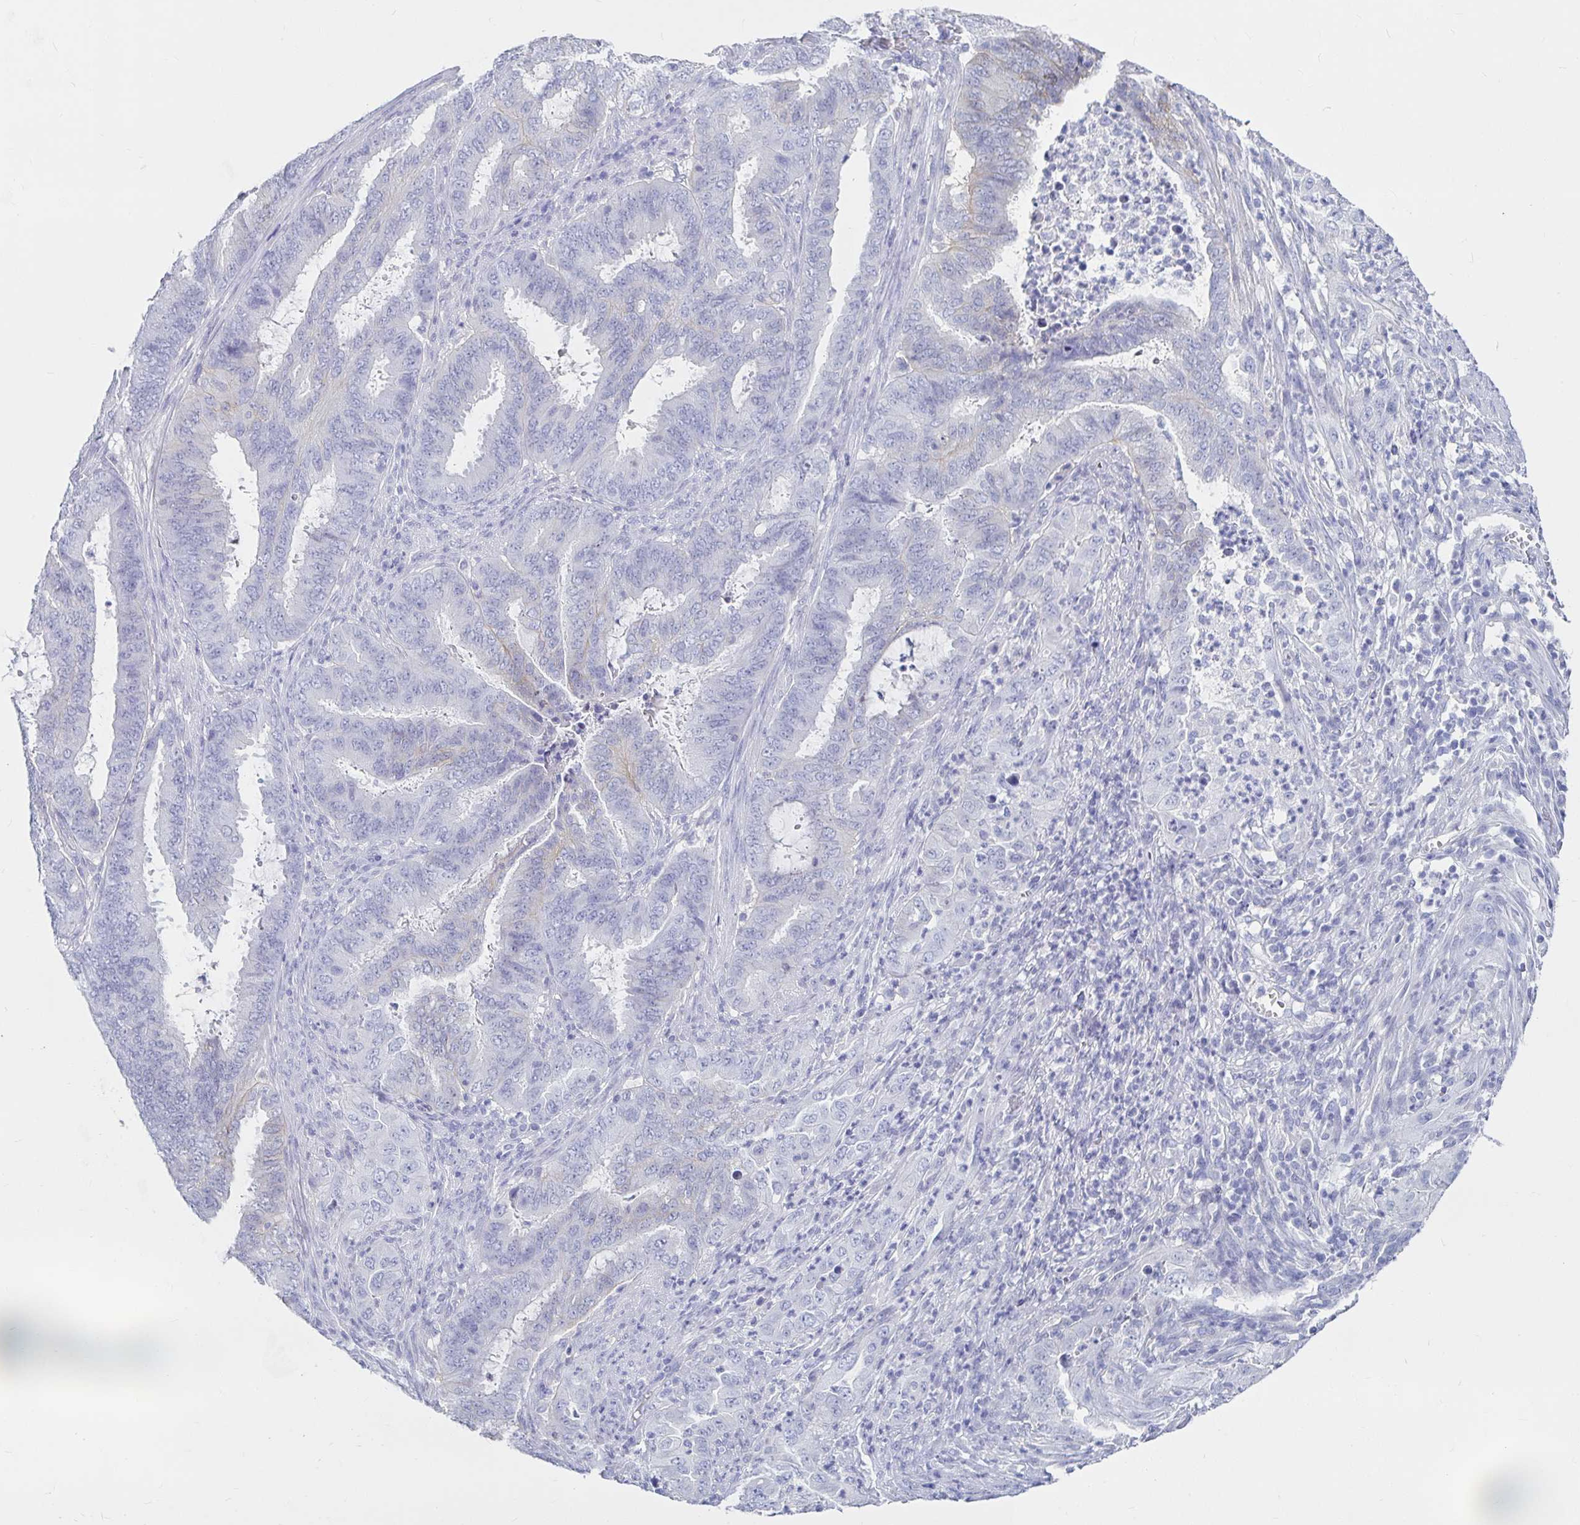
{"staining": {"intensity": "negative", "quantity": "none", "location": "none"}, "tissue": "endometrial cancer", "cell_type": "Tumor cells", "image_type": "cancer", "snomed": [{"axis": "morphology", "description": "Adenocarcinoma, NOS"}, {"axis": "topography", "description": "Endometrium"}], "caption": "Immunohistochemical staining of human endometrial adenocarcinoma reveals no significant positivity in tumor cells. The staining was performed using DAB (3,3'-diaminobenzidine) to visualize the protein expression in brown, while the nuclei were stained in blue with hematoxylin (Magnification: 20x).", "gene": "CA9", "patient": {"sex": "female", "age": 51}}